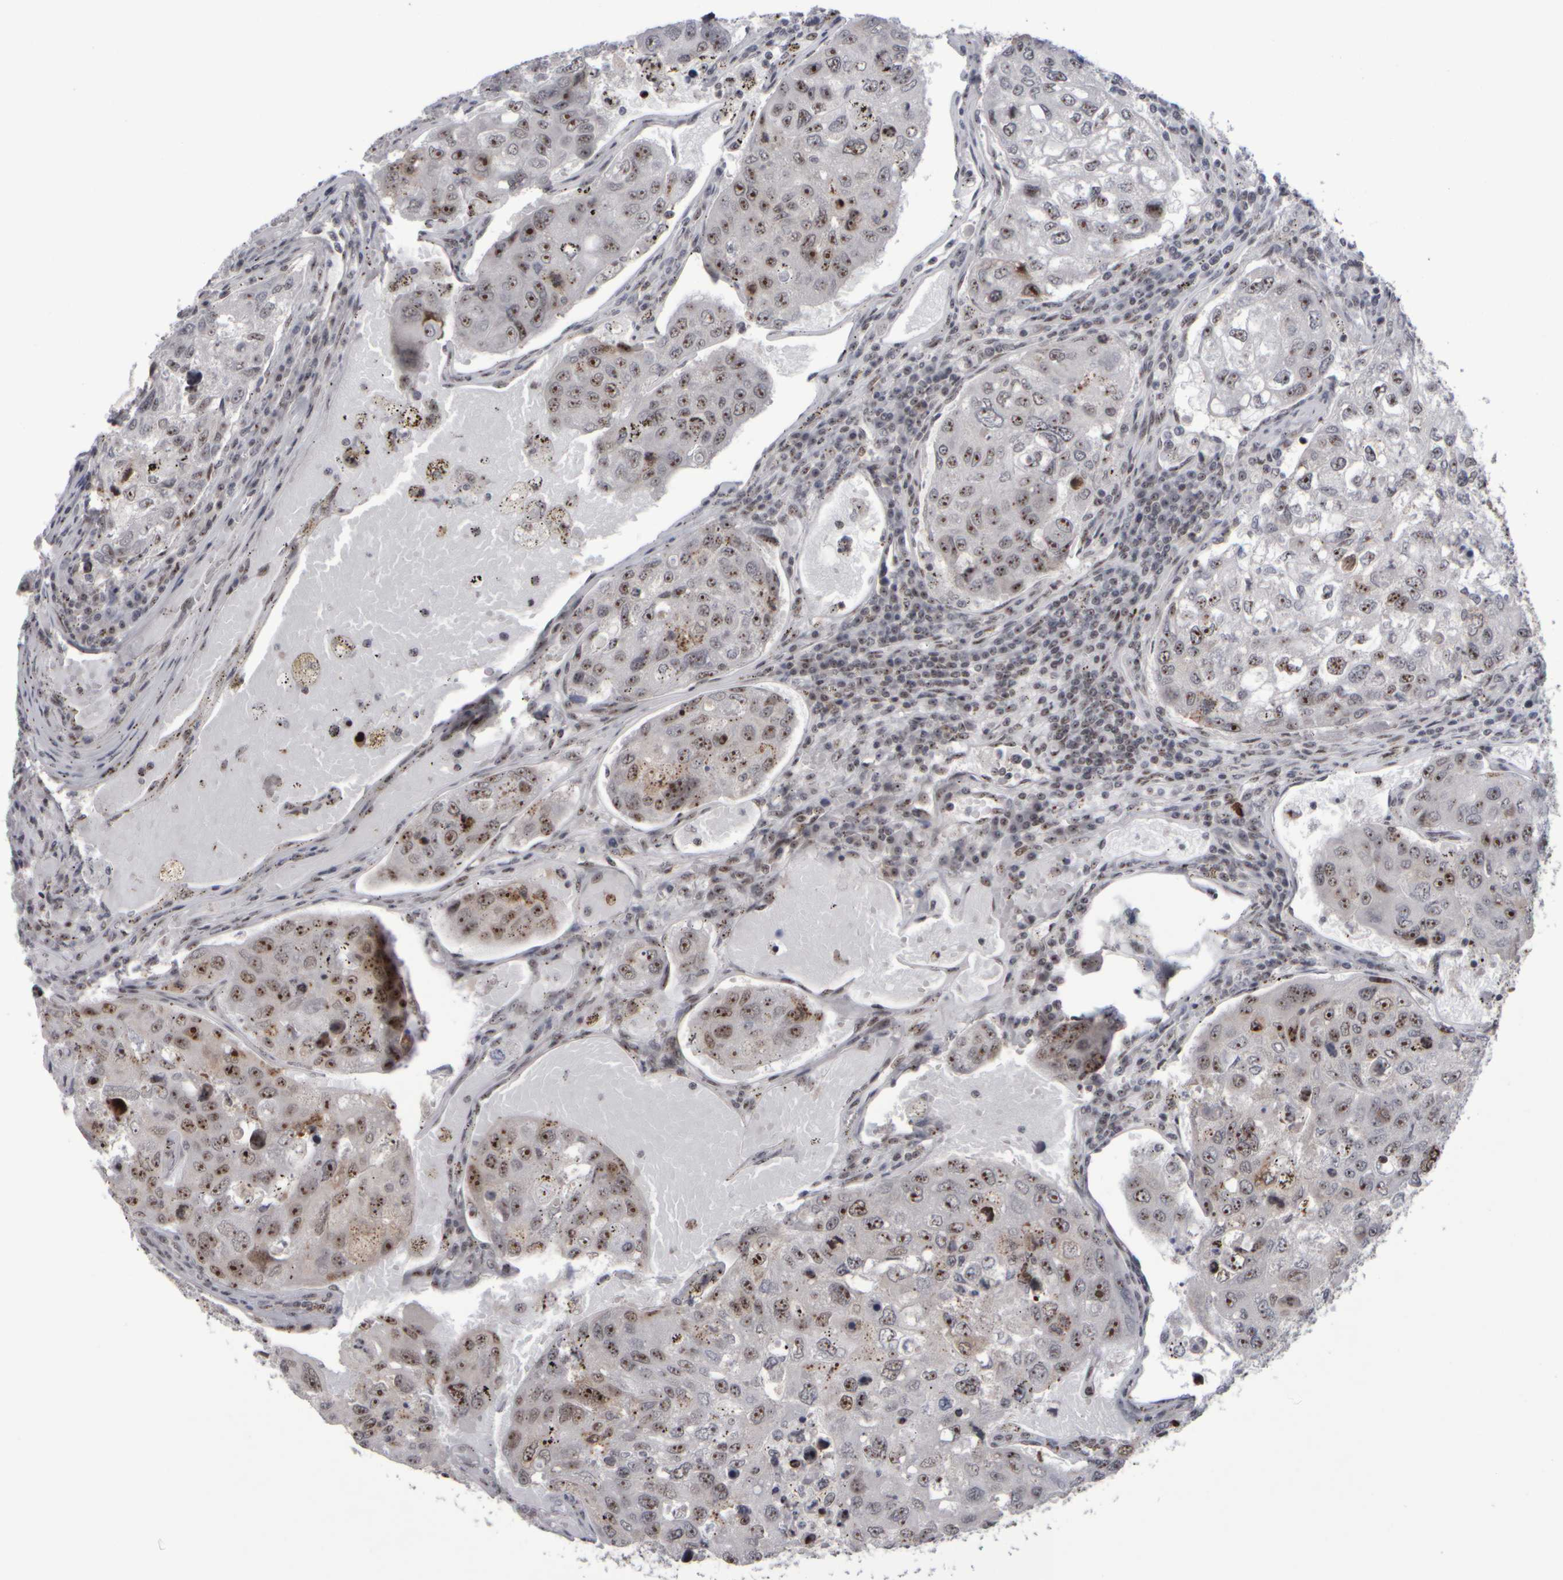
{"staining": {"intensity": "moderate", "quantity": ">75%", "location": "nuclear"}, "tissue": "urothelial cancer", "cell_type": "Tumor cells", "image_type": "cancer", "snomed": [{"axis": "morphology", "description": "Urothelial carcinoma, High grade"}, {"axis": "topography", "description": "Lymph node"}, {"axis": "topography", "description": "Urinary bladder"}], "caption": "Moderate nuclear staining for a protein is appreciated in about >75% of tumor cells of urothelial cancer using immunohistochemistry.", "gene": "SURF6", "patient": {"sex": "male", "age": 51}}